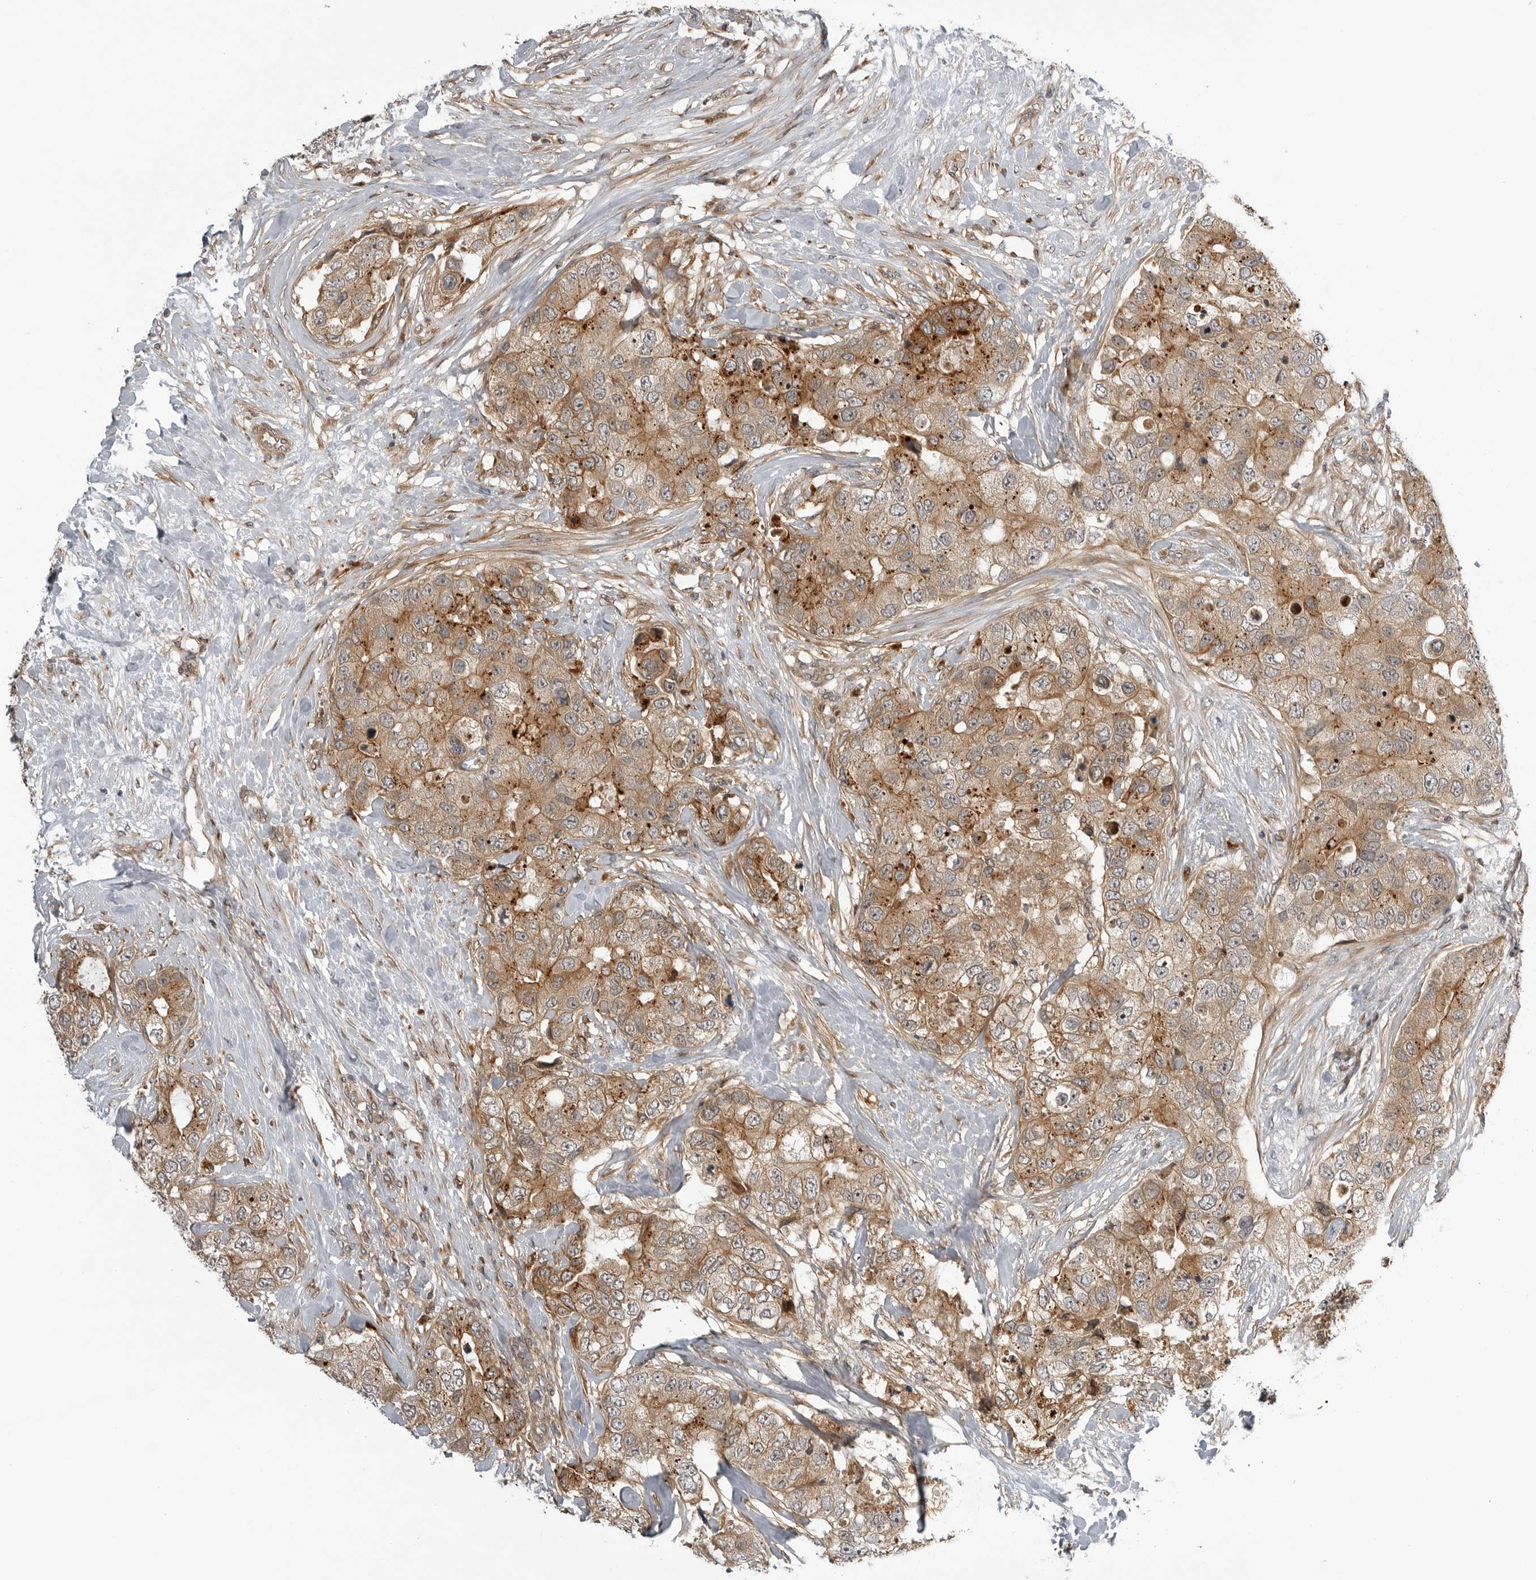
{"staining": {"intensity": "moderate", "quantity": ">75%", "location": "cytoplasmic/membranous"}, "tissue": "breast cancer", "cell_type": "Tumor cells", "image_type": "cancer", "snomed": [{"axis": "morphology", "description": "Duct carcinoma"}, {"axis": "topography", "description": "Breast"}], "caption": "Infiltrating ductal carcinoma (breast) stained for a protein (brown) exhibits moderate cytoplasmic/membranous positive staining in about >75% of tumor cells.", "gene": "LRRC45", "patient": {"sex": "female", "age": 62}}